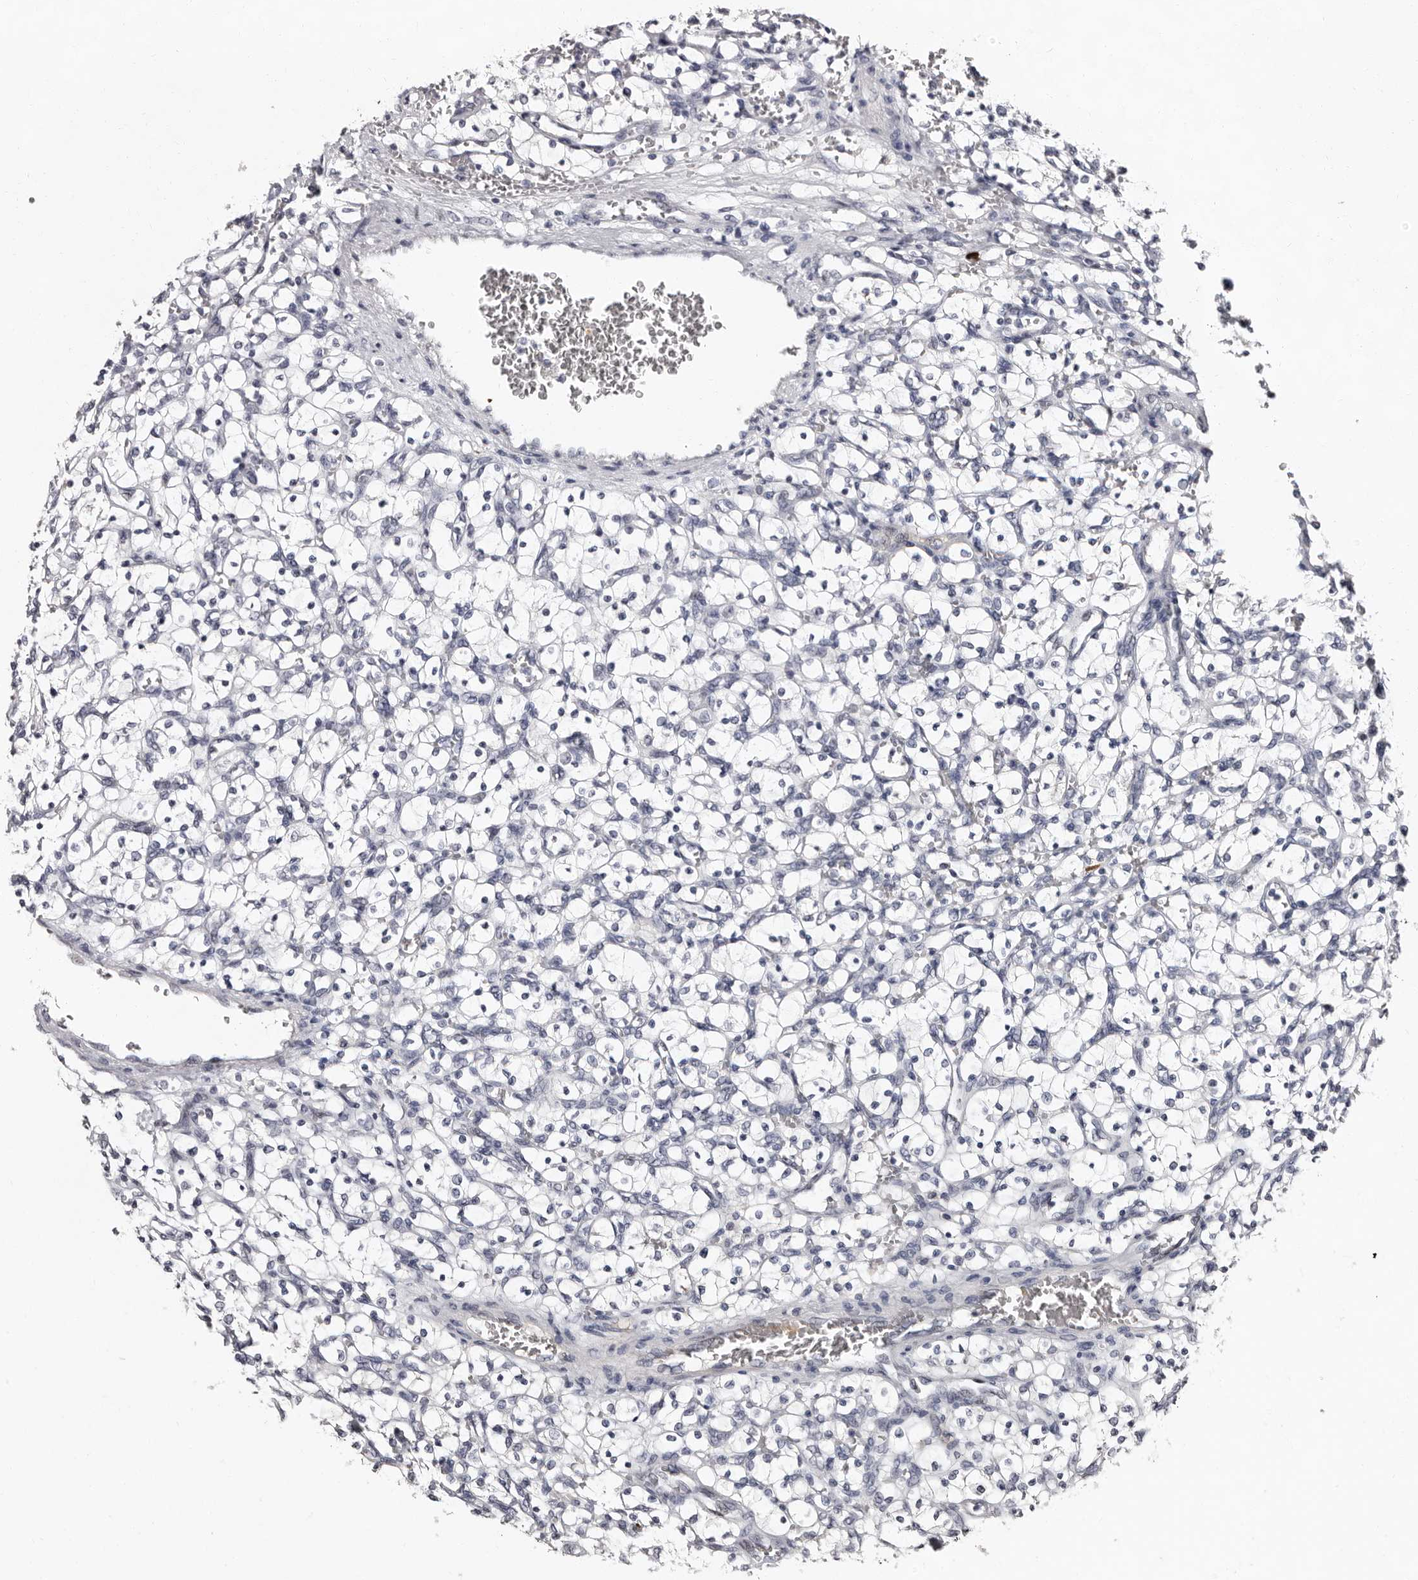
{"staining": {"intensity": "negative", "quantity": "none", "location": "none"}, "tissue": "renal cancer", "cell_type": "Tumor cells", "image_type": "cancer", "snomed": [{"axis": "morphology", "description": "Adenocarcinoma, NOS"}, {"axis": "topography", "description": "Kidney"}], "caption": "Micrograph shows no protein staining in tumor cells of renal cancer tissue. (Stains: DAB (3,3'-diaminobenzidine) IHC with hematoxylin counter stain, Microscopy: brightfield microscopy at high magnification).", "gene": "TBC1D22B", "patient": {"sex": "female", "age": 69}}